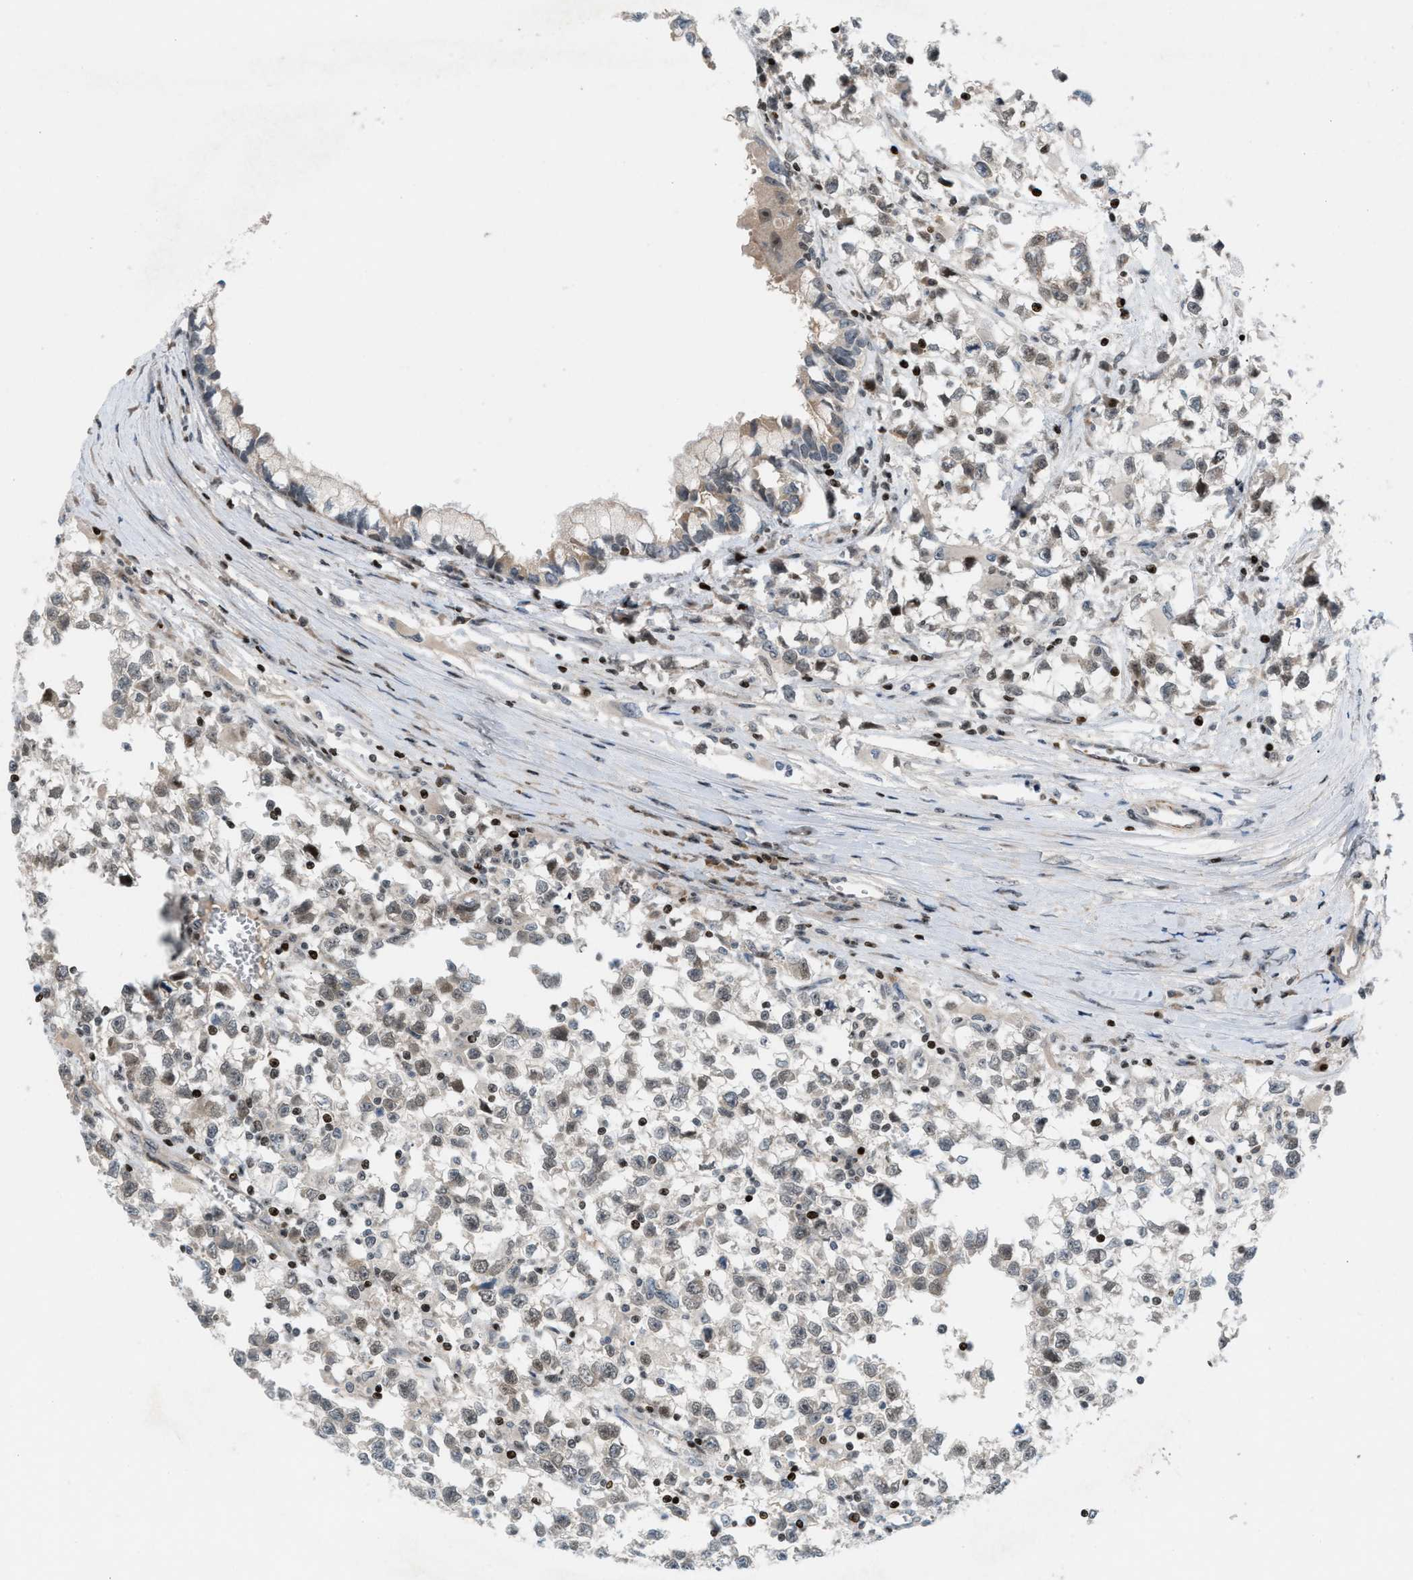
{"staining": {"intensity": "weak", "quantity": "<25%", "location": "nuclear"}, "tissue": "testis cancer", "cell_type": "Tumor cells", "image_type": "cancer", "snomed": [{"axis": "morphology", "description": "Seminoma, NOS"}, {"axis": "morphology", "description": "Carcinoma, Embryonal, NOS"}, {"axis": "topography", "description": "Testis"}], "caption": "Tumor cells show no significant expression in testis cancer (seminoma). (Stains: DAB IHC with hematoxylin counter stain, Microscopy: brightfield microscopy at high magnification).", "gene": "ZNF276", "patient": {"sex": "male", "age": 51}}